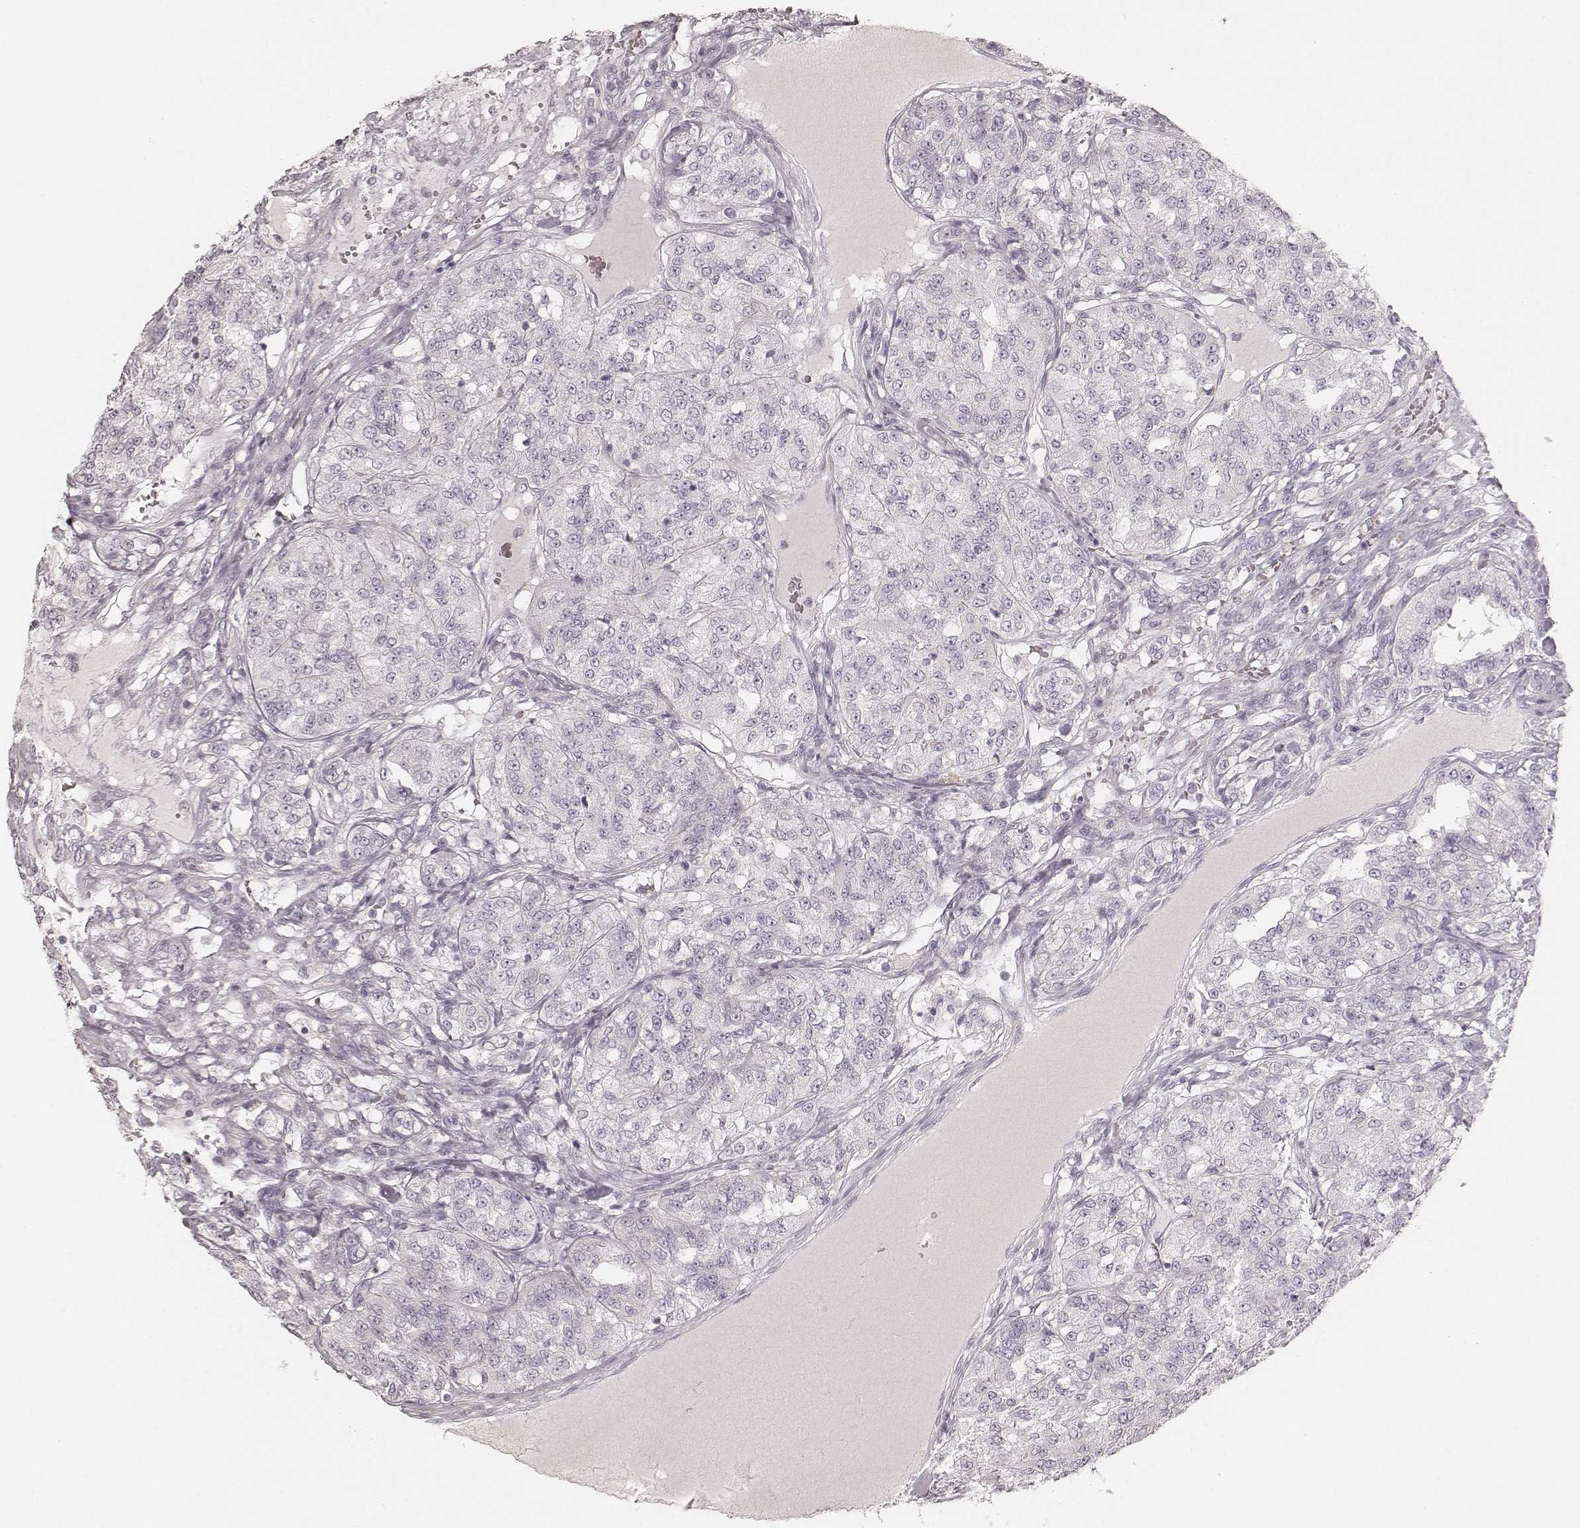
{"staining": {"intensity": "negative", "quantity": "none", "location": "none"}, "tissue": "renal cancer", "cell_type": "Tumor cells", "image_type": "cancer", "snomed": [{"axis": "morphology", "description": "Adenocarcinoma, NOS"}, {"axis": "topography", "description": "Kidney"}], "caption": "This is an immunohistochemistry histopathology image of adenocarcinoma (renal). There is no staining in tumor cells.", "gene": "KRT26", "patient": {"sex": "female", "age": 63}}